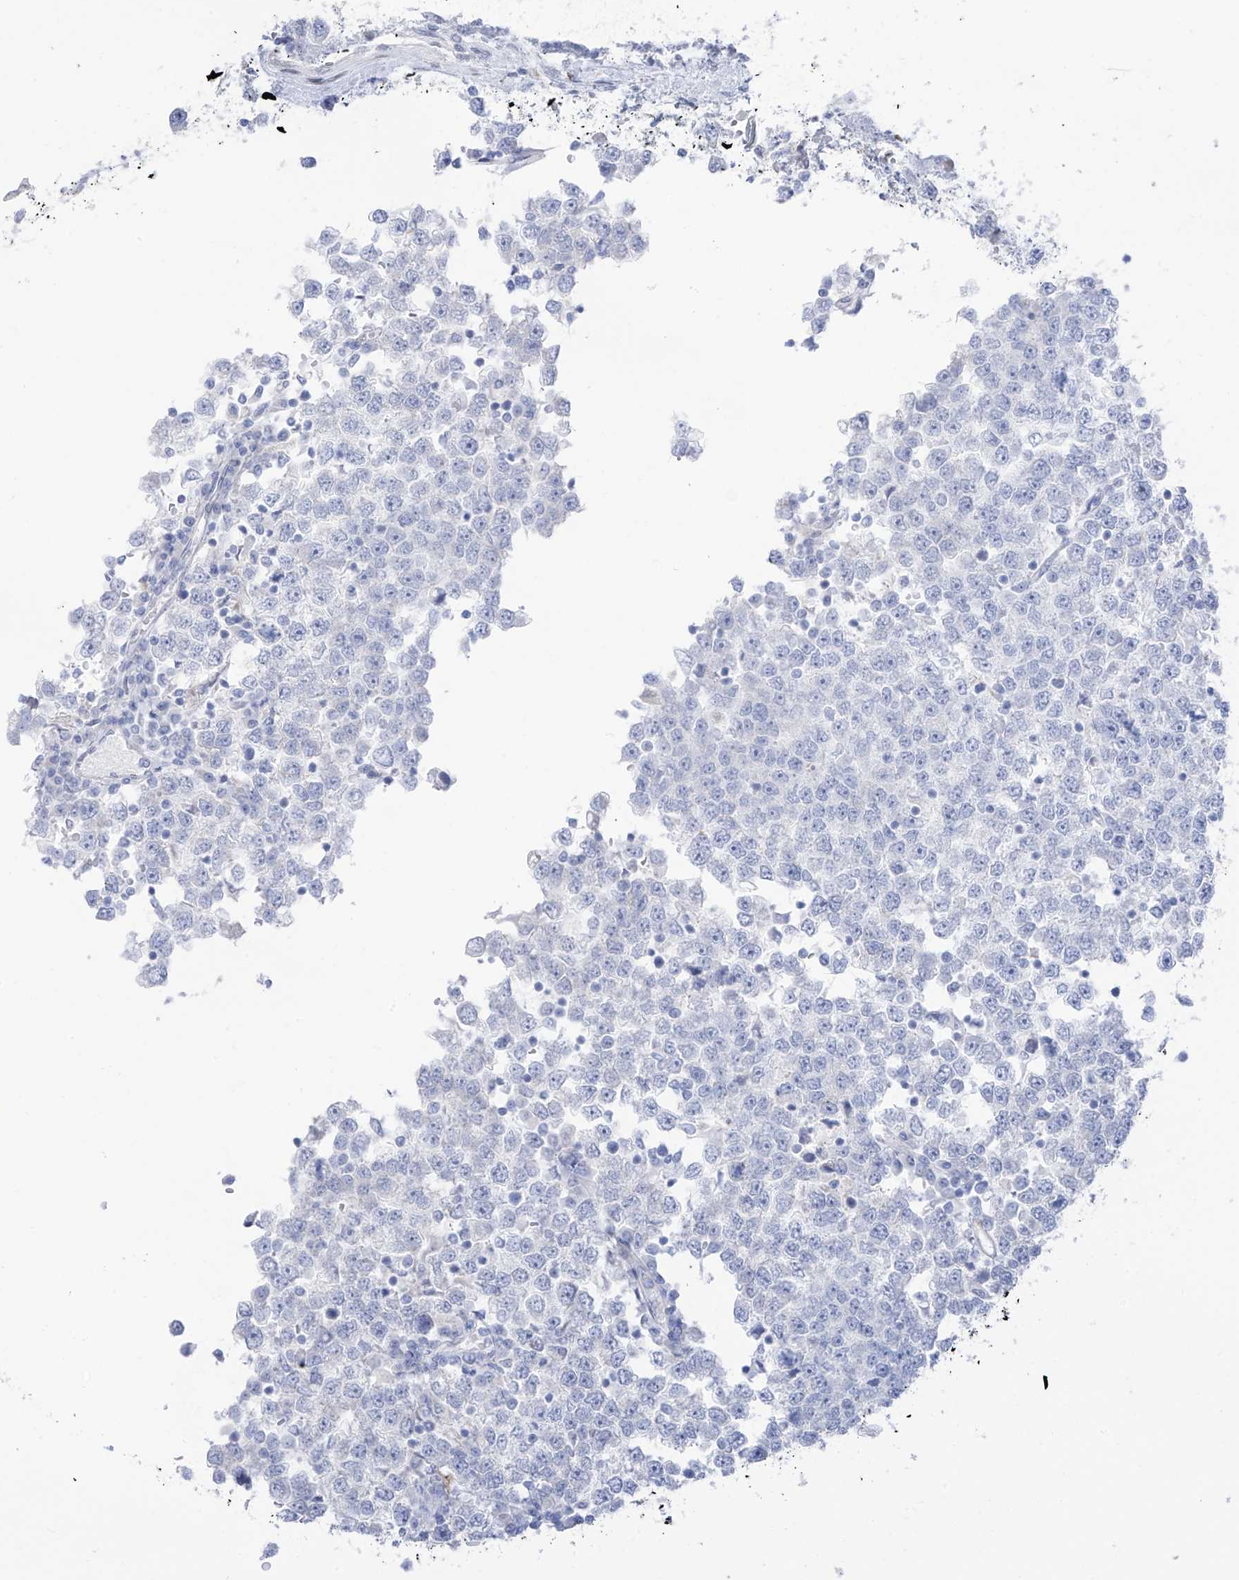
{"staining": {"intensity": "negative", "quantity": "none", "location": "none"}, "tissue": "testis cancer", "cell_type": "Tumor cells", "image_type": "cancer", "snomed": [{"axis": "morphology", "description": "Seminoma, NOS"}, {"axis": "topography", "description": "Testis"}], "caption": "Immunohistochemical staining of testis seminoma reveals no significant expression in tumor cells. (Brightfield microscopy of DAB immunohistochemistry at high magnification).", "gene": "PSPH", "patient": {"sex": "male", "age": 65}}